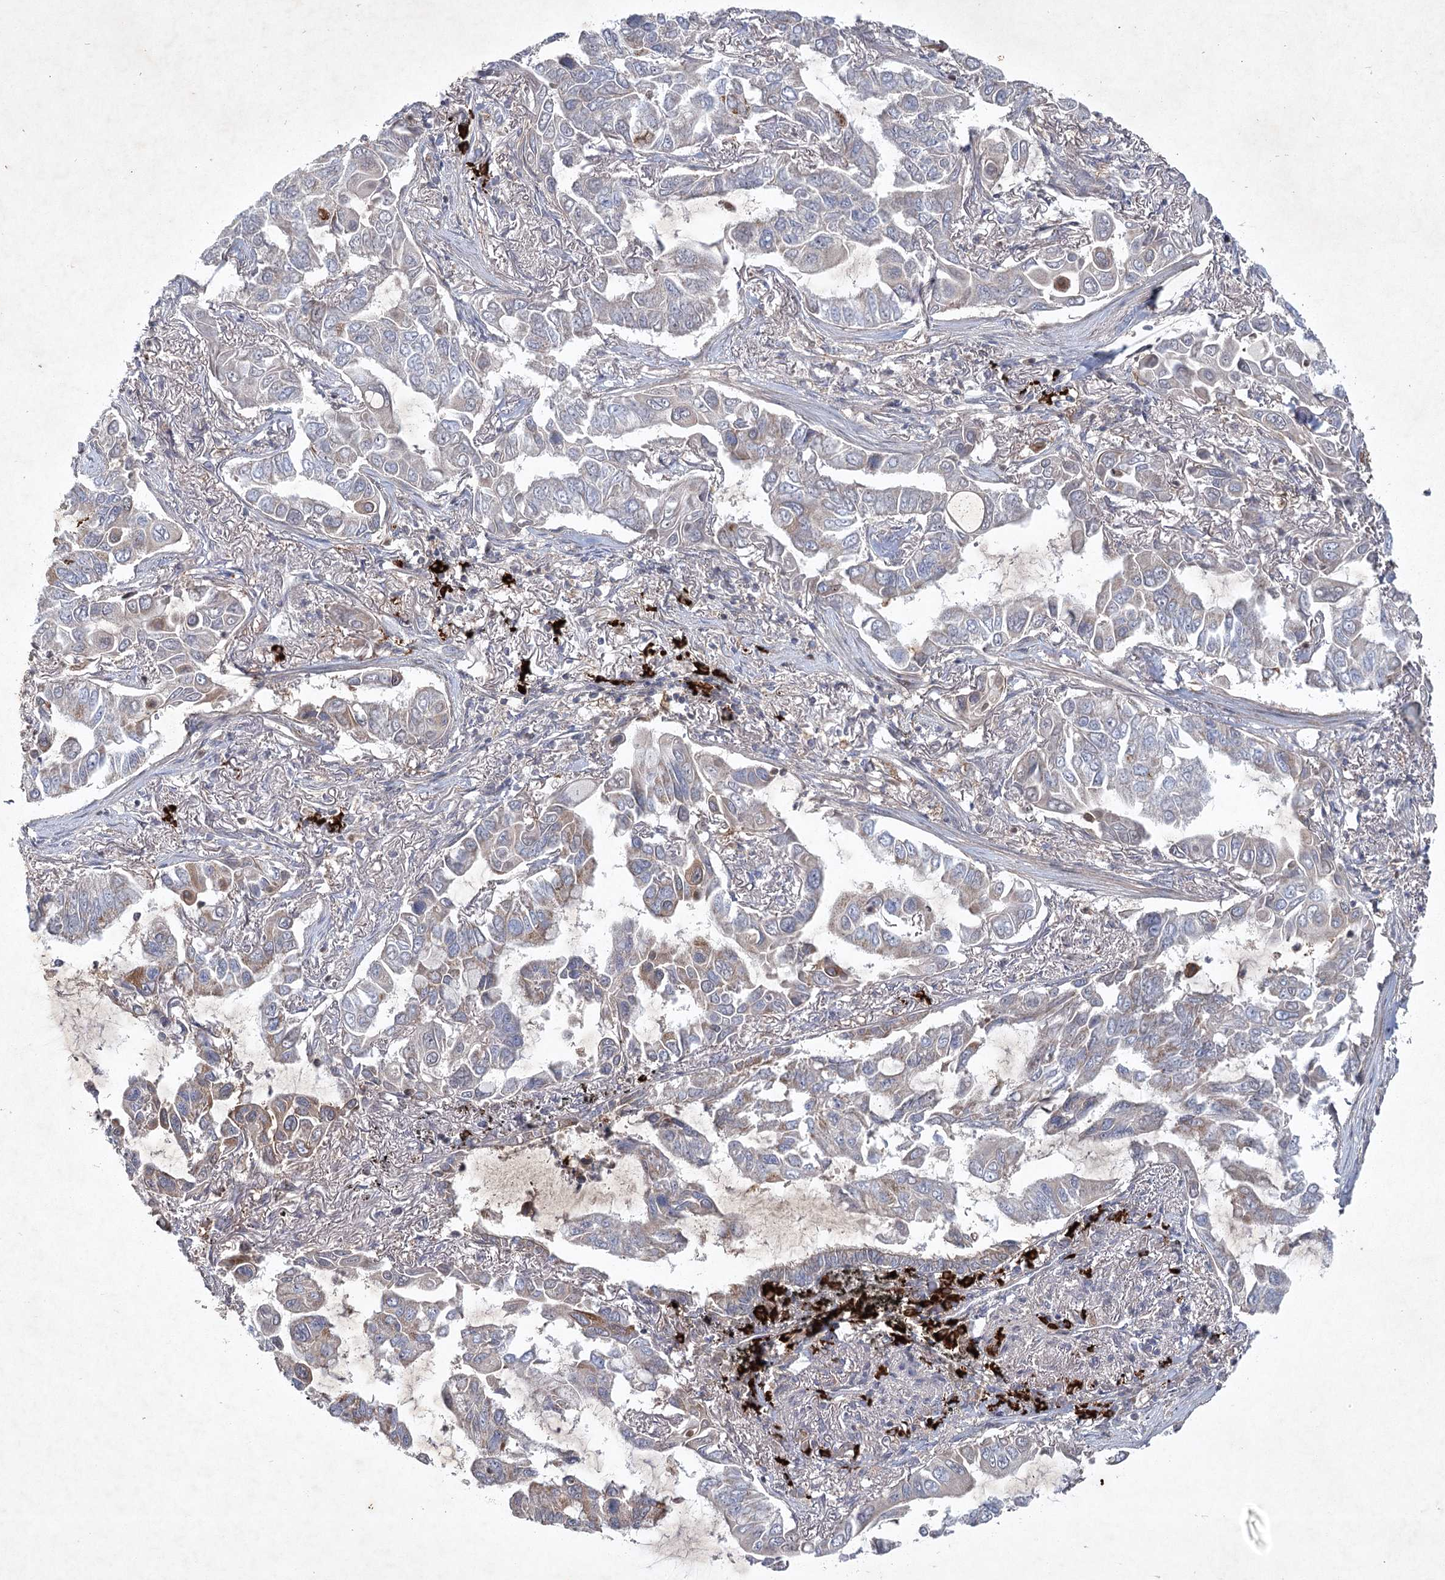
{"staining": {"intensity": "weak", "quantity": "<25%", "location": "cytoplasmic/membranous"}, "tissue": "lung cancer", "cell_type": "Tumor cells", "image_type": "cancer", "snomed": [{"axis": "morphology", "description": "Adenocarcinoma, NOS"}, {"axis": "topography", "description": "Lung"}], "caption": "Immunohistochemical staining of human lung cancer reveals no significant expression in tumor cells.", "gene": "MAP3K13", "patient": {"sex": "male", "age": 64}}